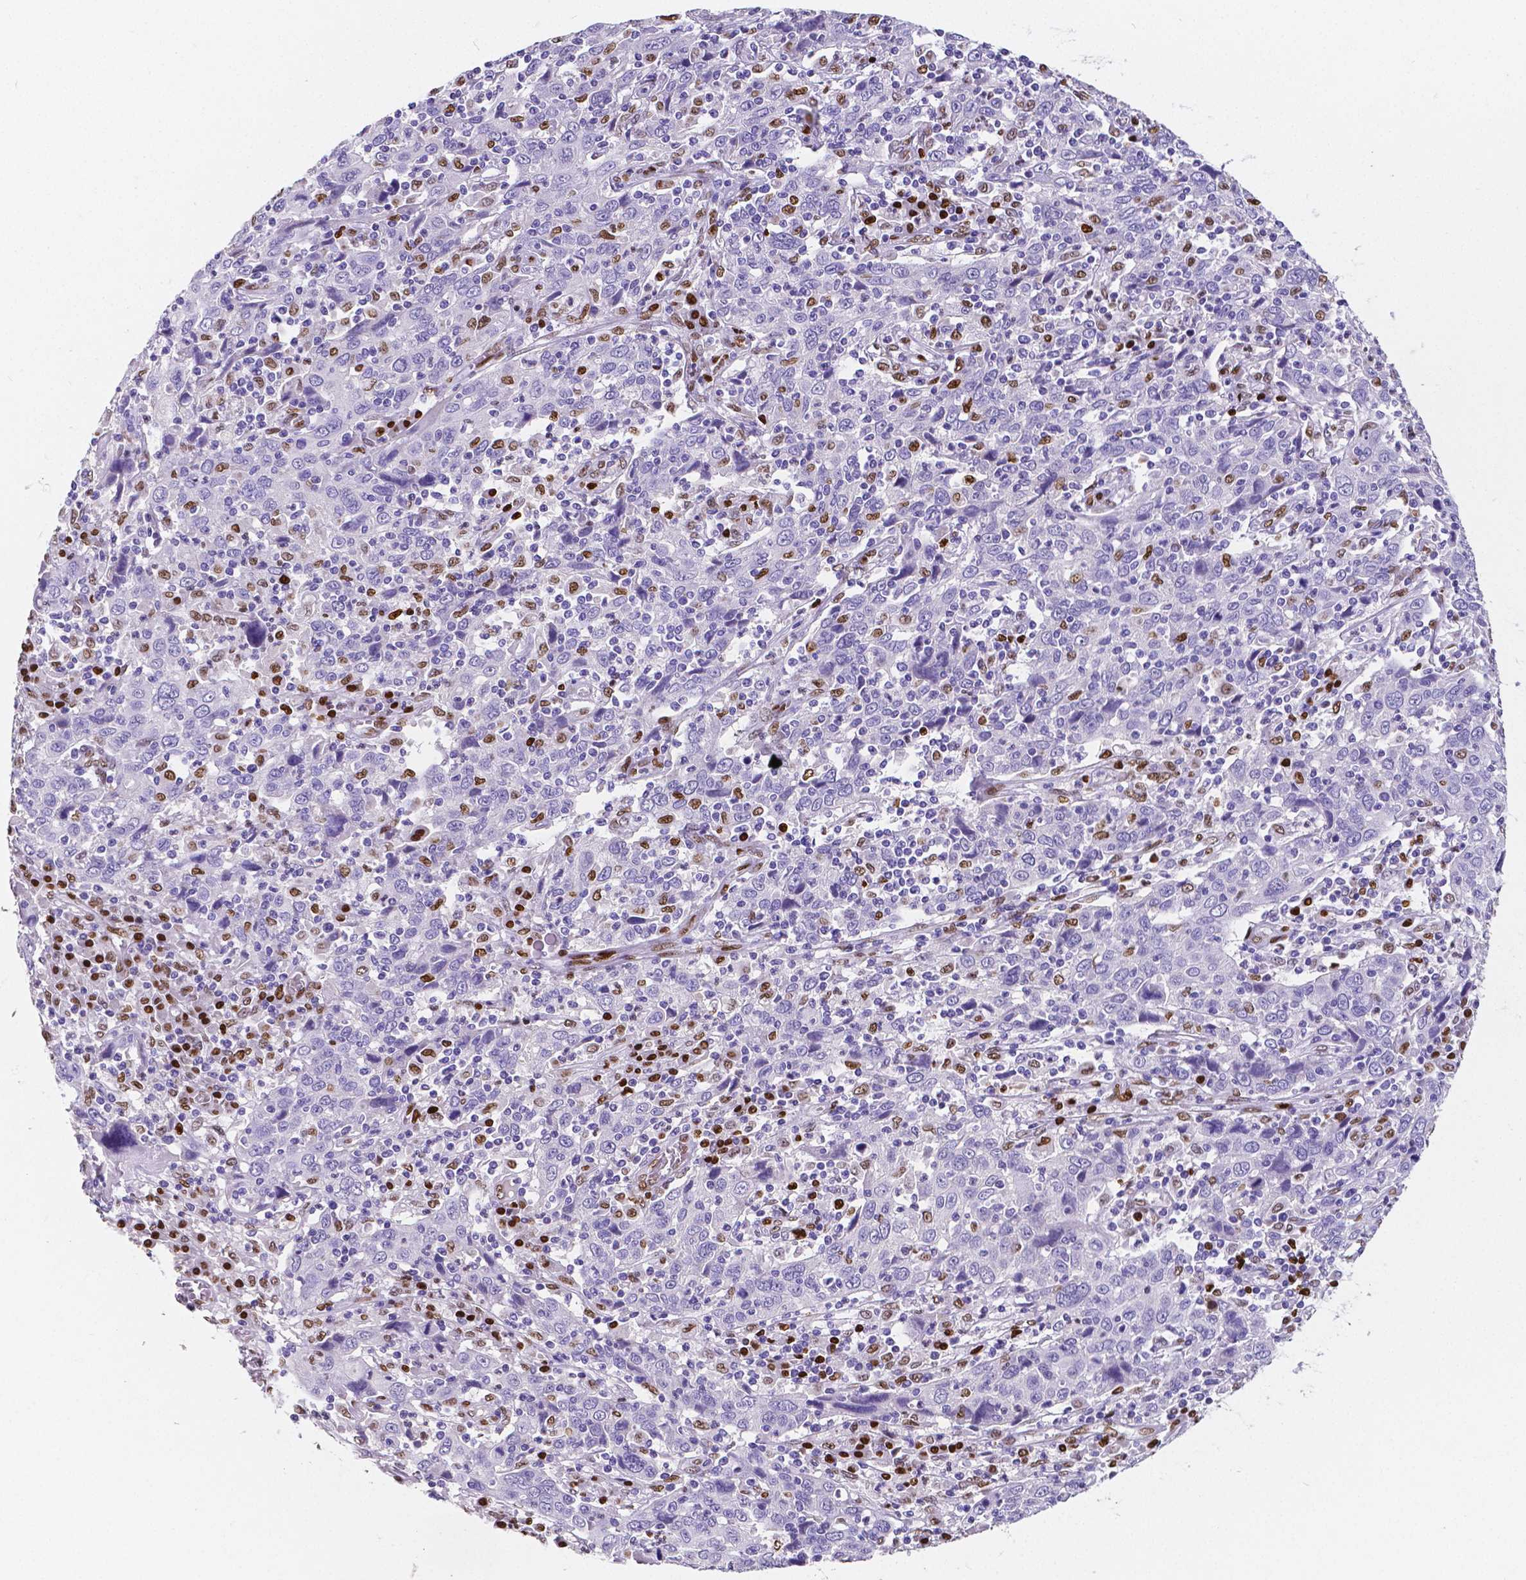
{"staining": {"intensity": "negative", "quantity": "none", "location": "none"}, "tissue": "cervical cancer", "cell_type": "Tumor cells", "image_type": "cancer", "snomed": [{"axis": "morphology", "description": "Squamous cell carcinoma, NOS"}, {"axis": "topography", "description": "Cervix"}], "caption": "Immunohistochemistry (IHC) histopathology image of neoplastic tissue: squamous cell carcinoma (cervical) stained with DAB exhibits no significant protein positivity in tumor cells.", "gene": "MEF2C", "patient": {"sex": "female", "age": 46}}